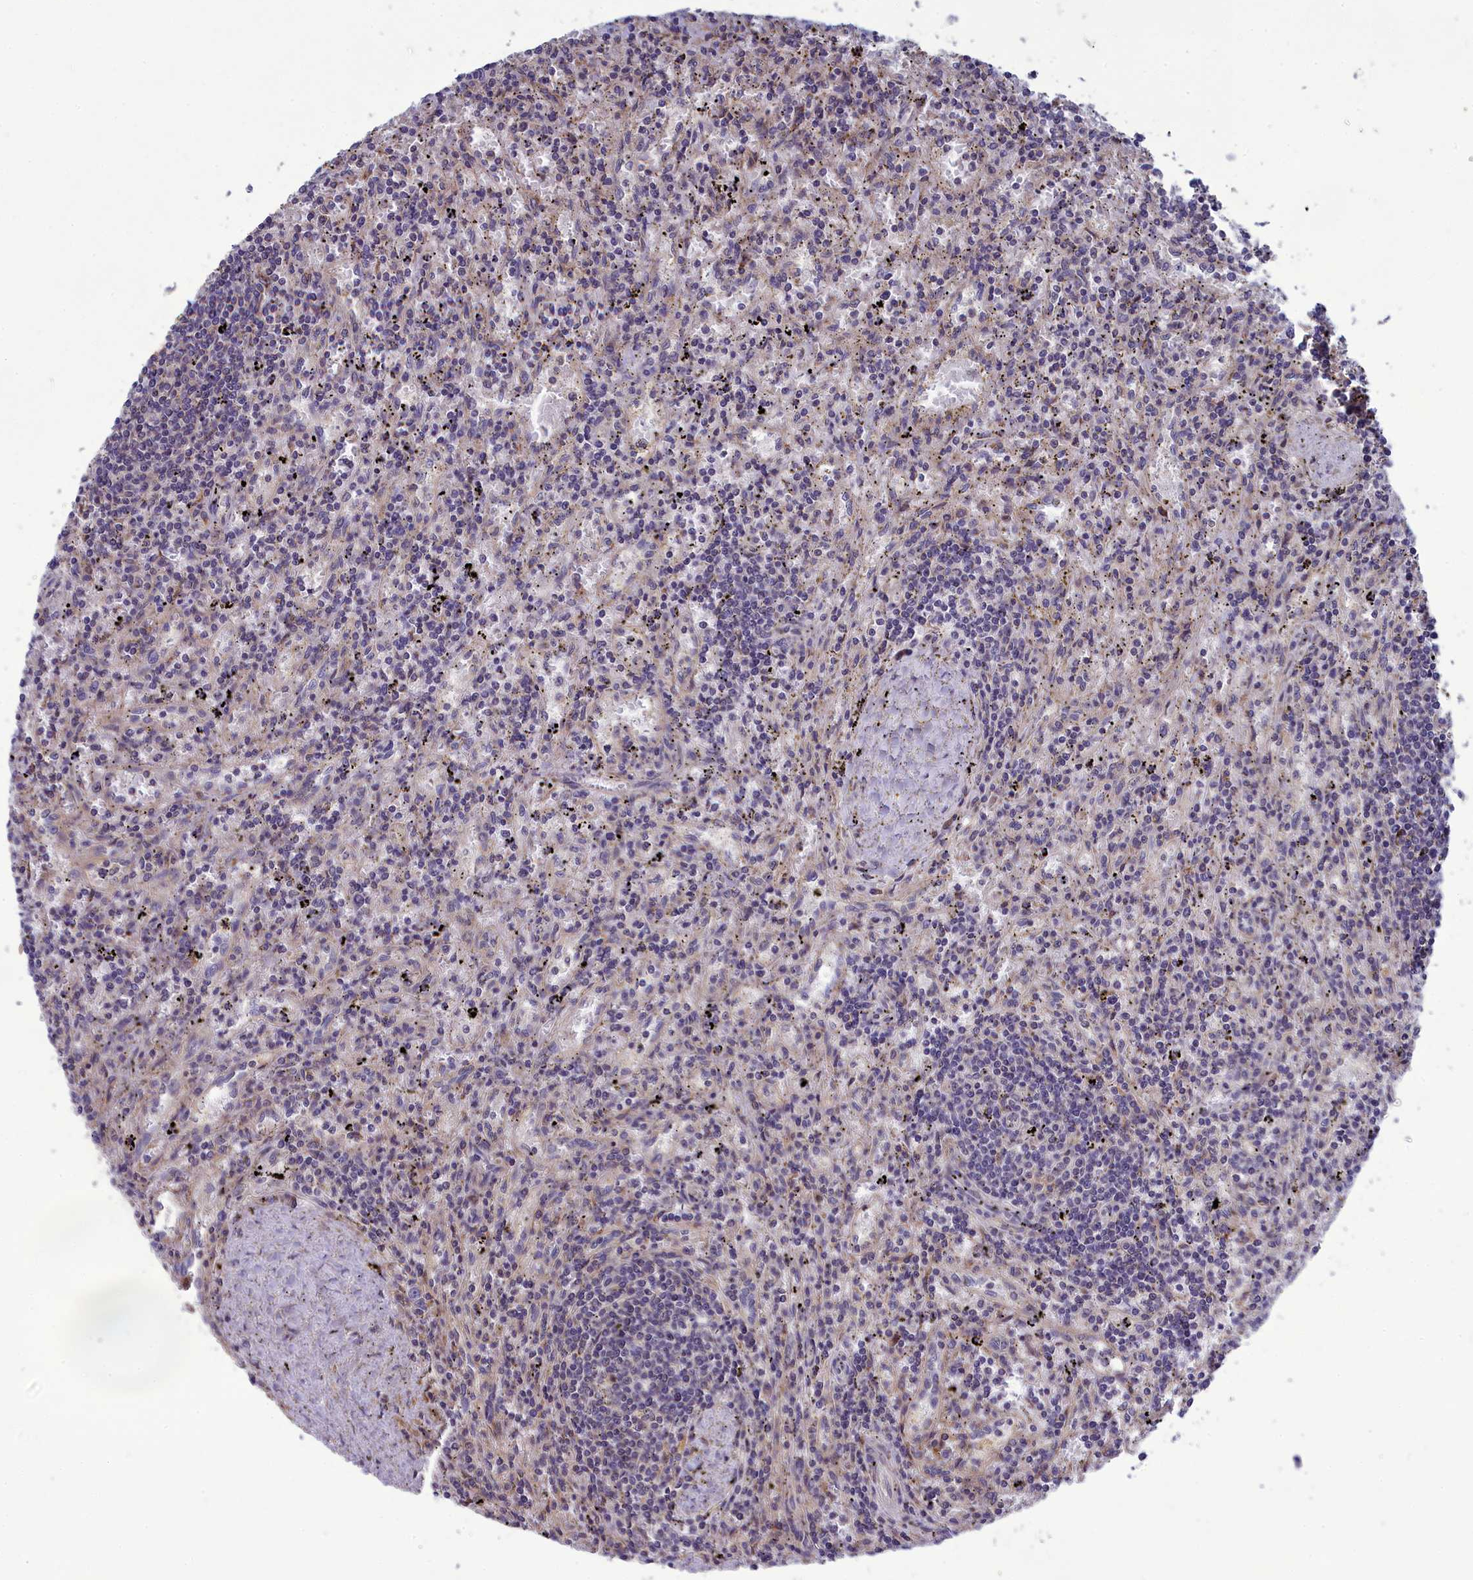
{"staining": {"intensity": "negative", "quantity": "none", "location": "none"}, "tissue": "lymphoma", "cell_type": "Tumor cells", "image_type": "cancer", "snomed": [{"axis": "morphology", "description": "Malignant lymphoma, non-Hodgkin's type, Low grade"}, {"axis": "topography", "description": "Spleen"}], "caption": "Immunohistochemical staining of human lymphoma demonstrates no significant staining in tumor cells. The staining was performed using DAB (3,3'-diaminobenzidine) to visualize the protein expression in brown, while the nuclei were stained in blue with hematoxylin (Magnification: 20x).", "gene": "BLTP2", "patient": {"sex": "male", "age": 76}}